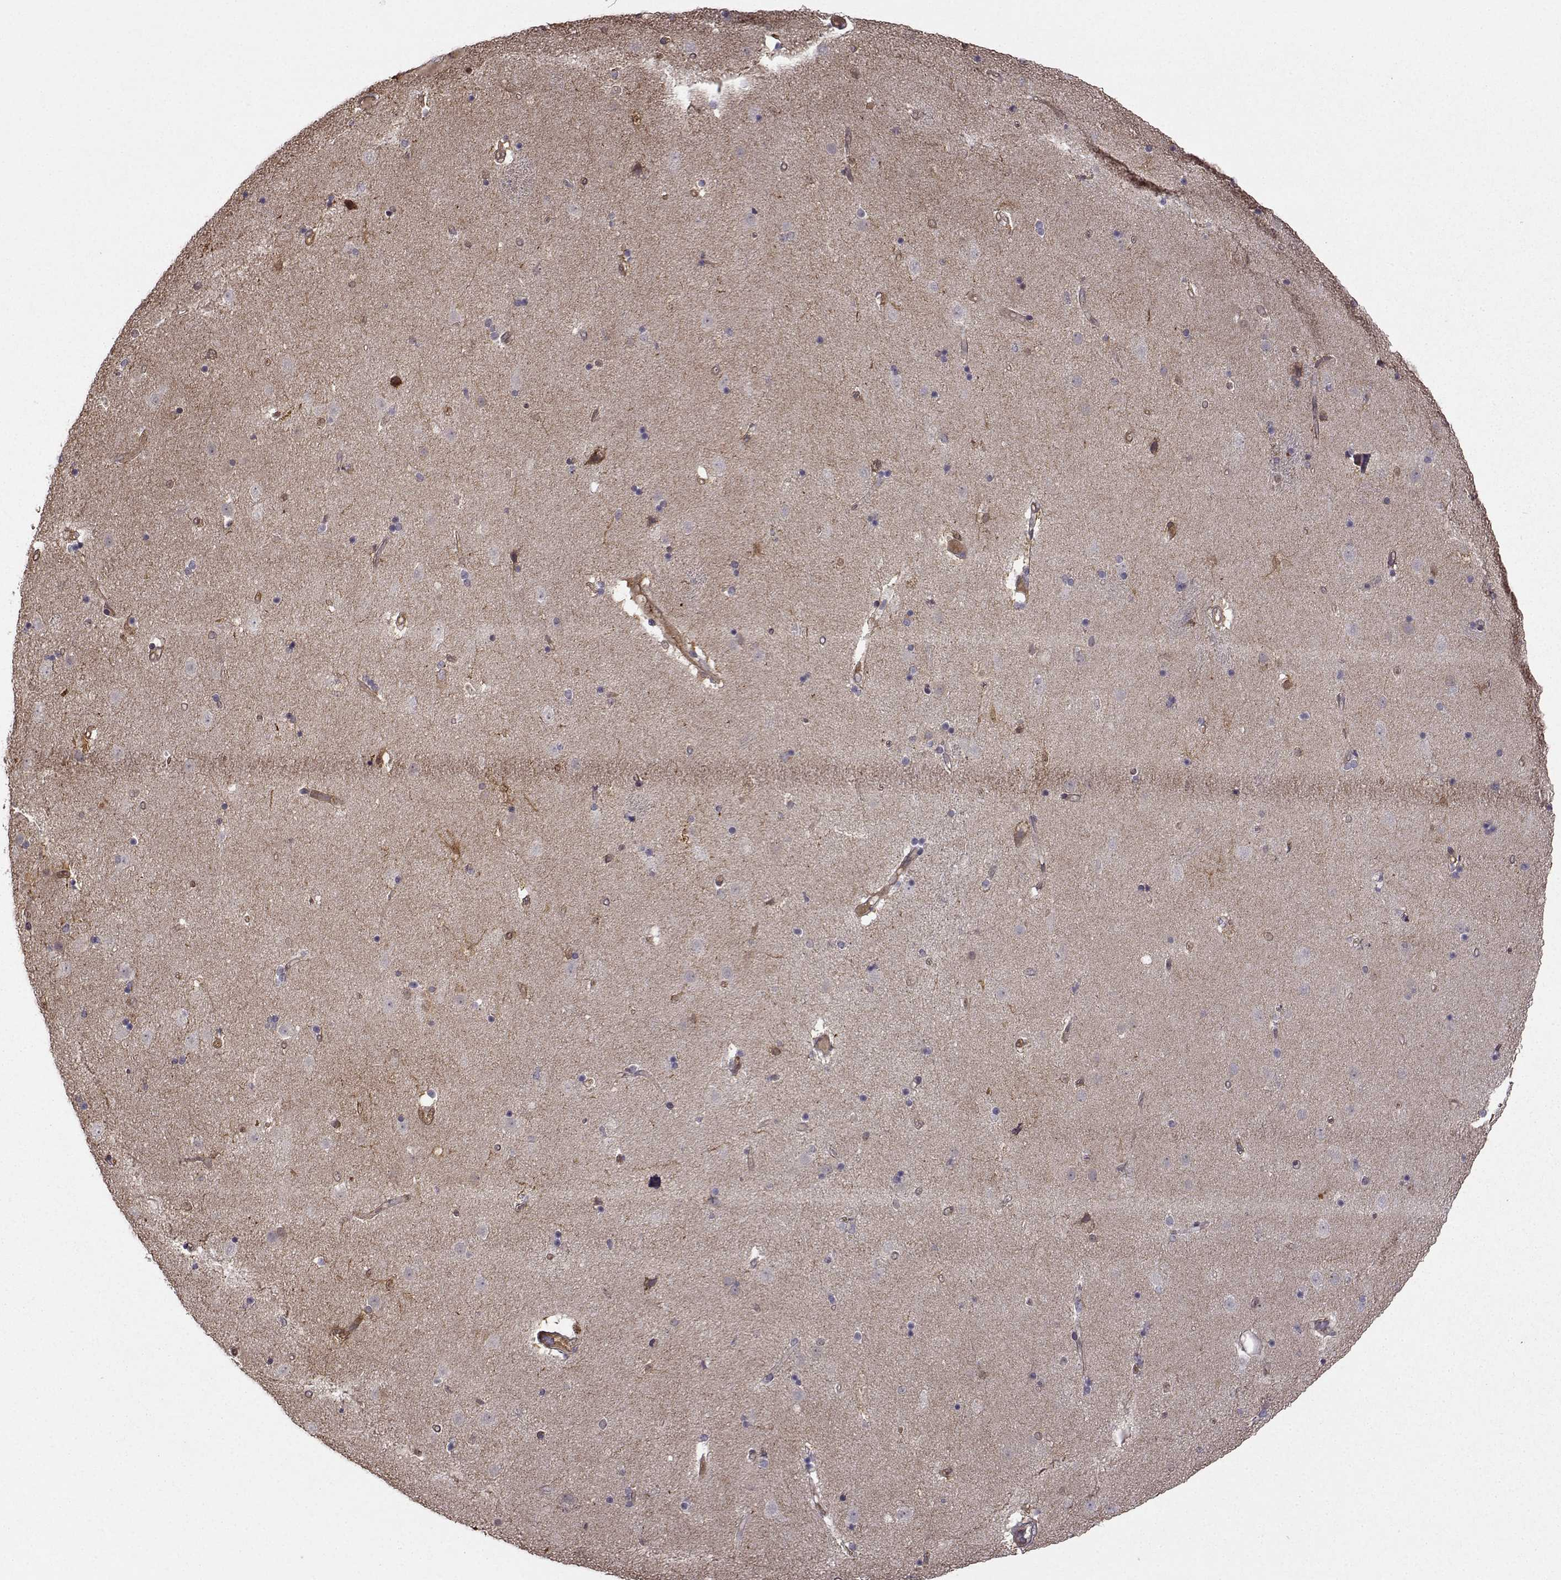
{"staining": {"intensity": "moderate", "quantity": "<25%", "location": "cytoplasmic/membranous"}, "tissue": "caudate", "cell_type": "Glial cells", "image_type": "normal", "snomed": [{"axis": "morphology", "description": "Normal tissue, NOS"}, {"axis": "topography", "description": "Lateral ventricle wall"}], "caption": "Immunohistochemistry of unremarkable caudate exhibits low levels of moderate cytoplasmic/membranous staining in approximately <25% of glial cells.", "gene": "NQO1", "patient": {"sex": "female", "age": 71}}